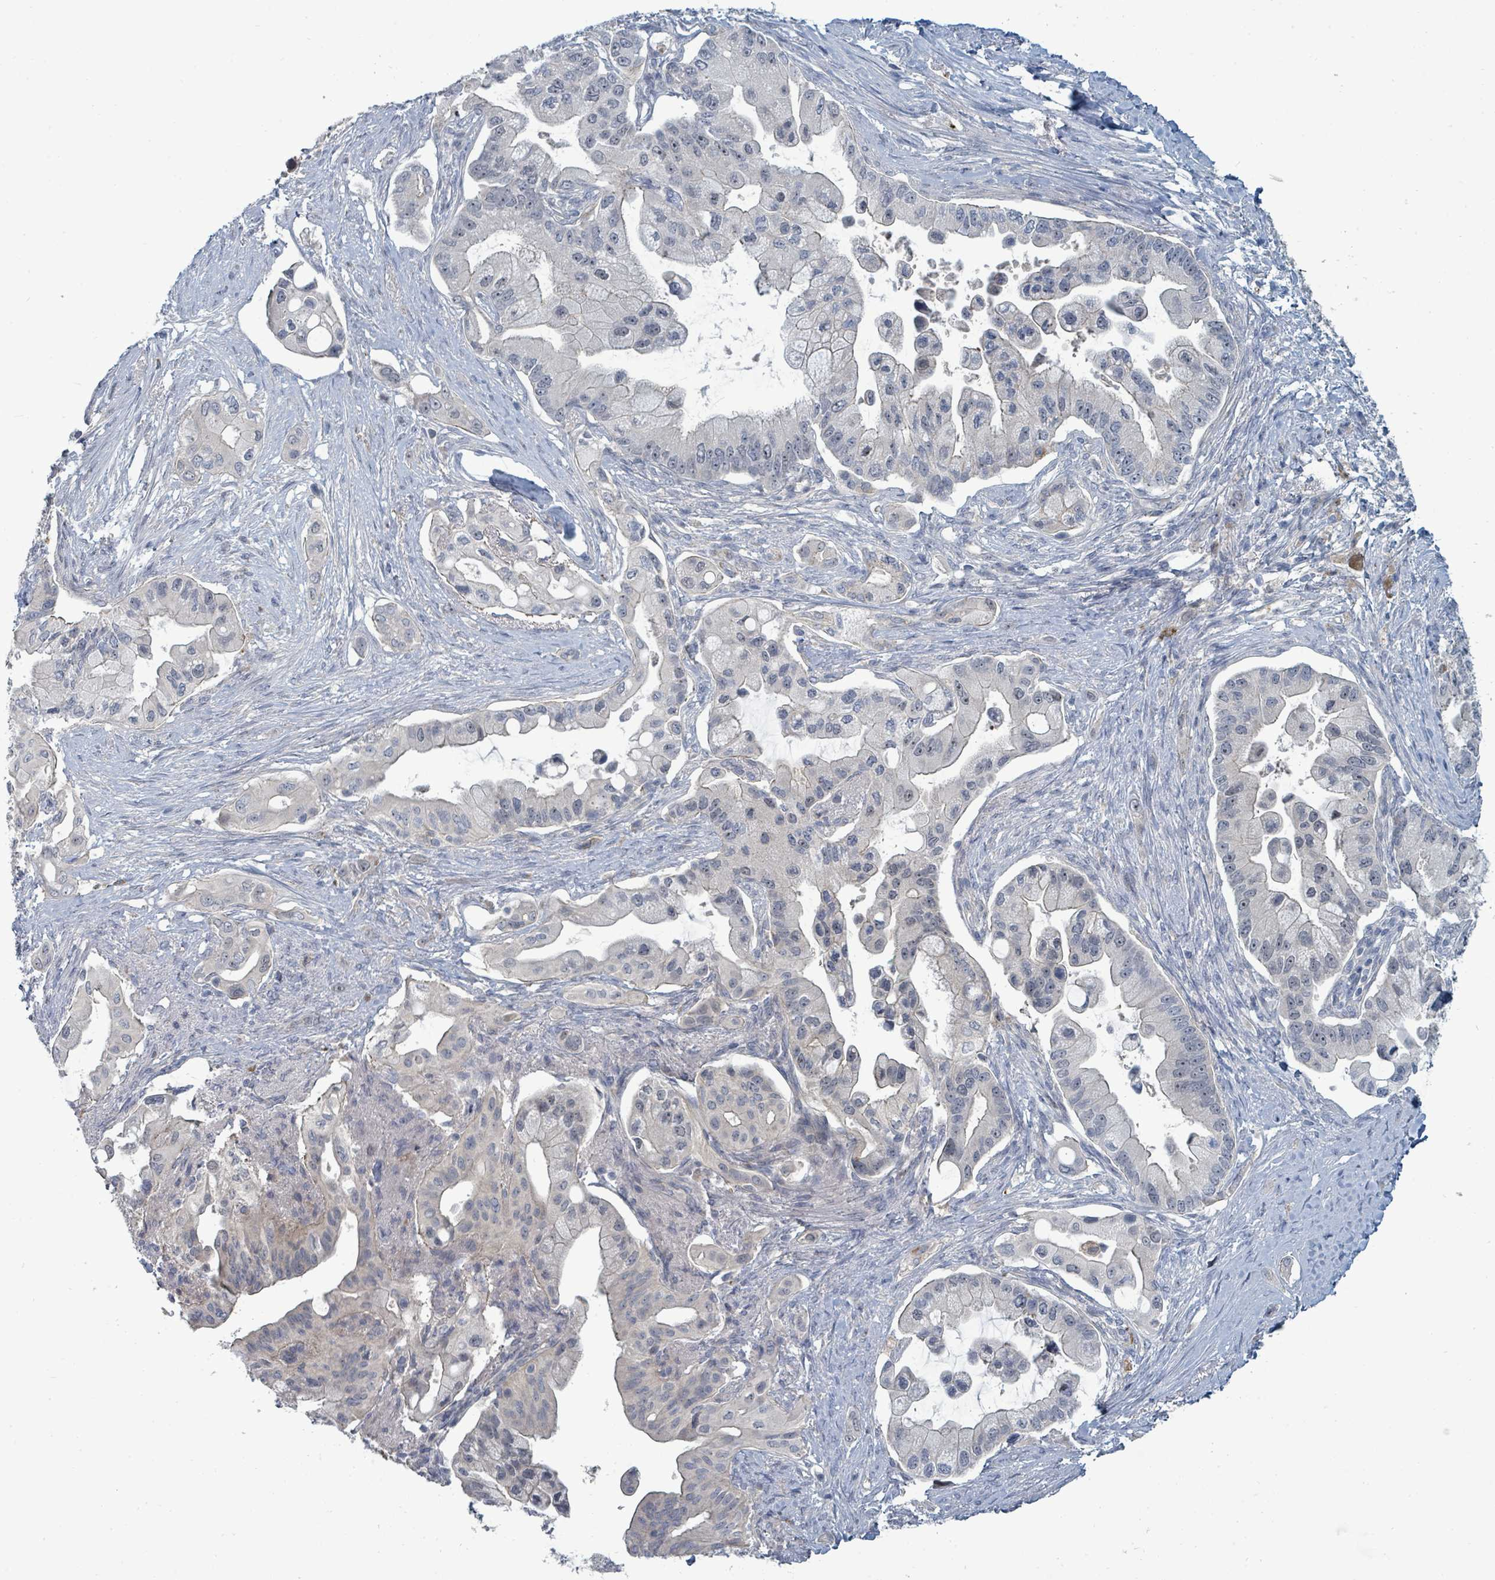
{"staining": {"intensity": "negative", "quantity": "none", "location": "none"}, "tissue": "pancreatic cancer", "cell_type": "Tumor cells", "image_type": "cancer", "snomed": [{"axis": "morphology", "description": "Adenocarcinoma, NOS"}, {"axis": "topography", "description": "Pancreas"}], "caption": "Tumor cells are negative for brown protein staining in pancreatic cancer. (Brightfield microscopy of DAB immunohistochemistry at high magnification).", "gene": "TRDMT1", "patient": {"sex": "male", "age": 57}}